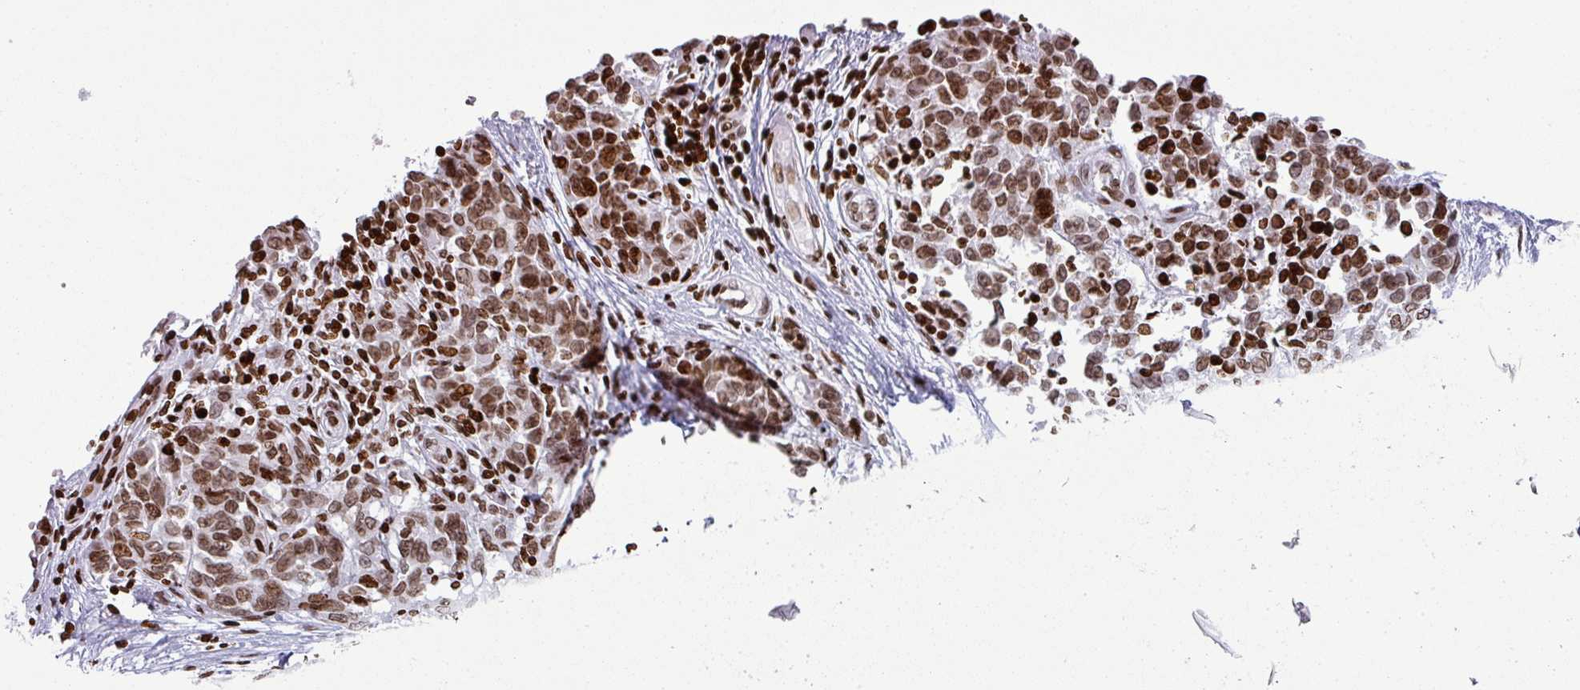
{"staining": {"intensity": "moderate", "quantity": ">75%", "location": "nuclear"}, "tissue": "melanoma", "cell_type": "Tumor cells", "image_type": "cancer", "snomed": [{"axis": "morphology", "description": "Normal tissue, NOS"}, {"axis": "morphology", "description": "Malignant melanoma, NOS"}, {"axis": "topography", "description": "Skin"}], "caption": "Tumor cells display moderate nuclear positivity in about >75% of cells in melanoma. (DAB = brown stain, brightfield microscopy at high magnification).", "gene": "RASL11A", "patient": {"sex": "female", "age": 64}}